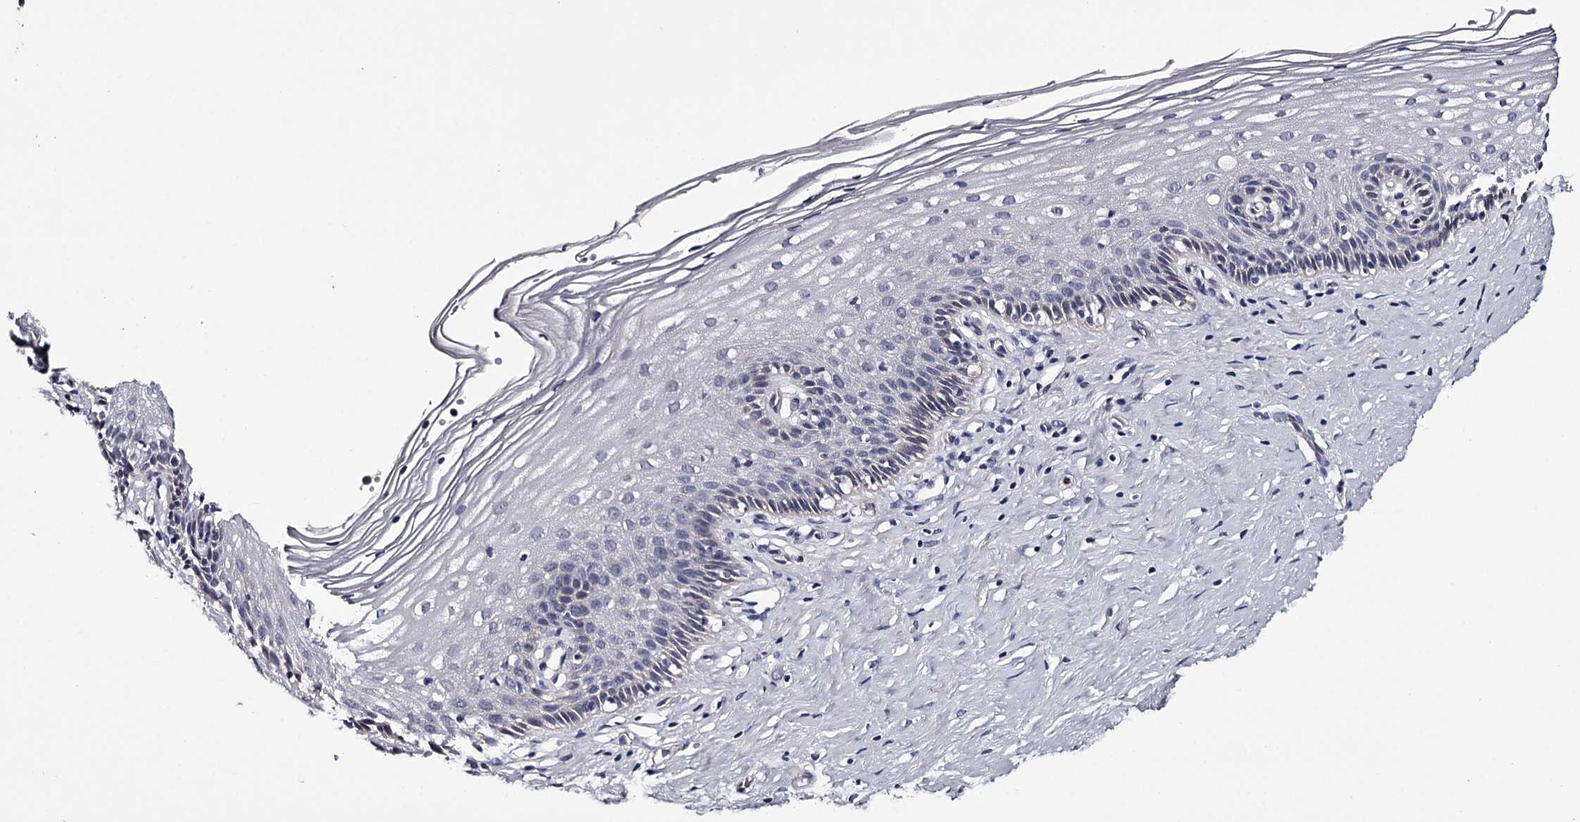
{"staining": {"intensity": "negative", "quantity": "none", "location": "none"}, "tissue": "cervix", "cell_type": "Glandular cells", "image_type": "normal", "snomed": [{"axis": "morphology", "description": "Normal tissue, NOS"}, {"axis": "topography", "description": "Cervix"}], "caption": "Micrograph shows no protein expression in glandular cells of benign cervix.", "gene": "GSTO1", "patient": {"sex": "female", "age": 33}}